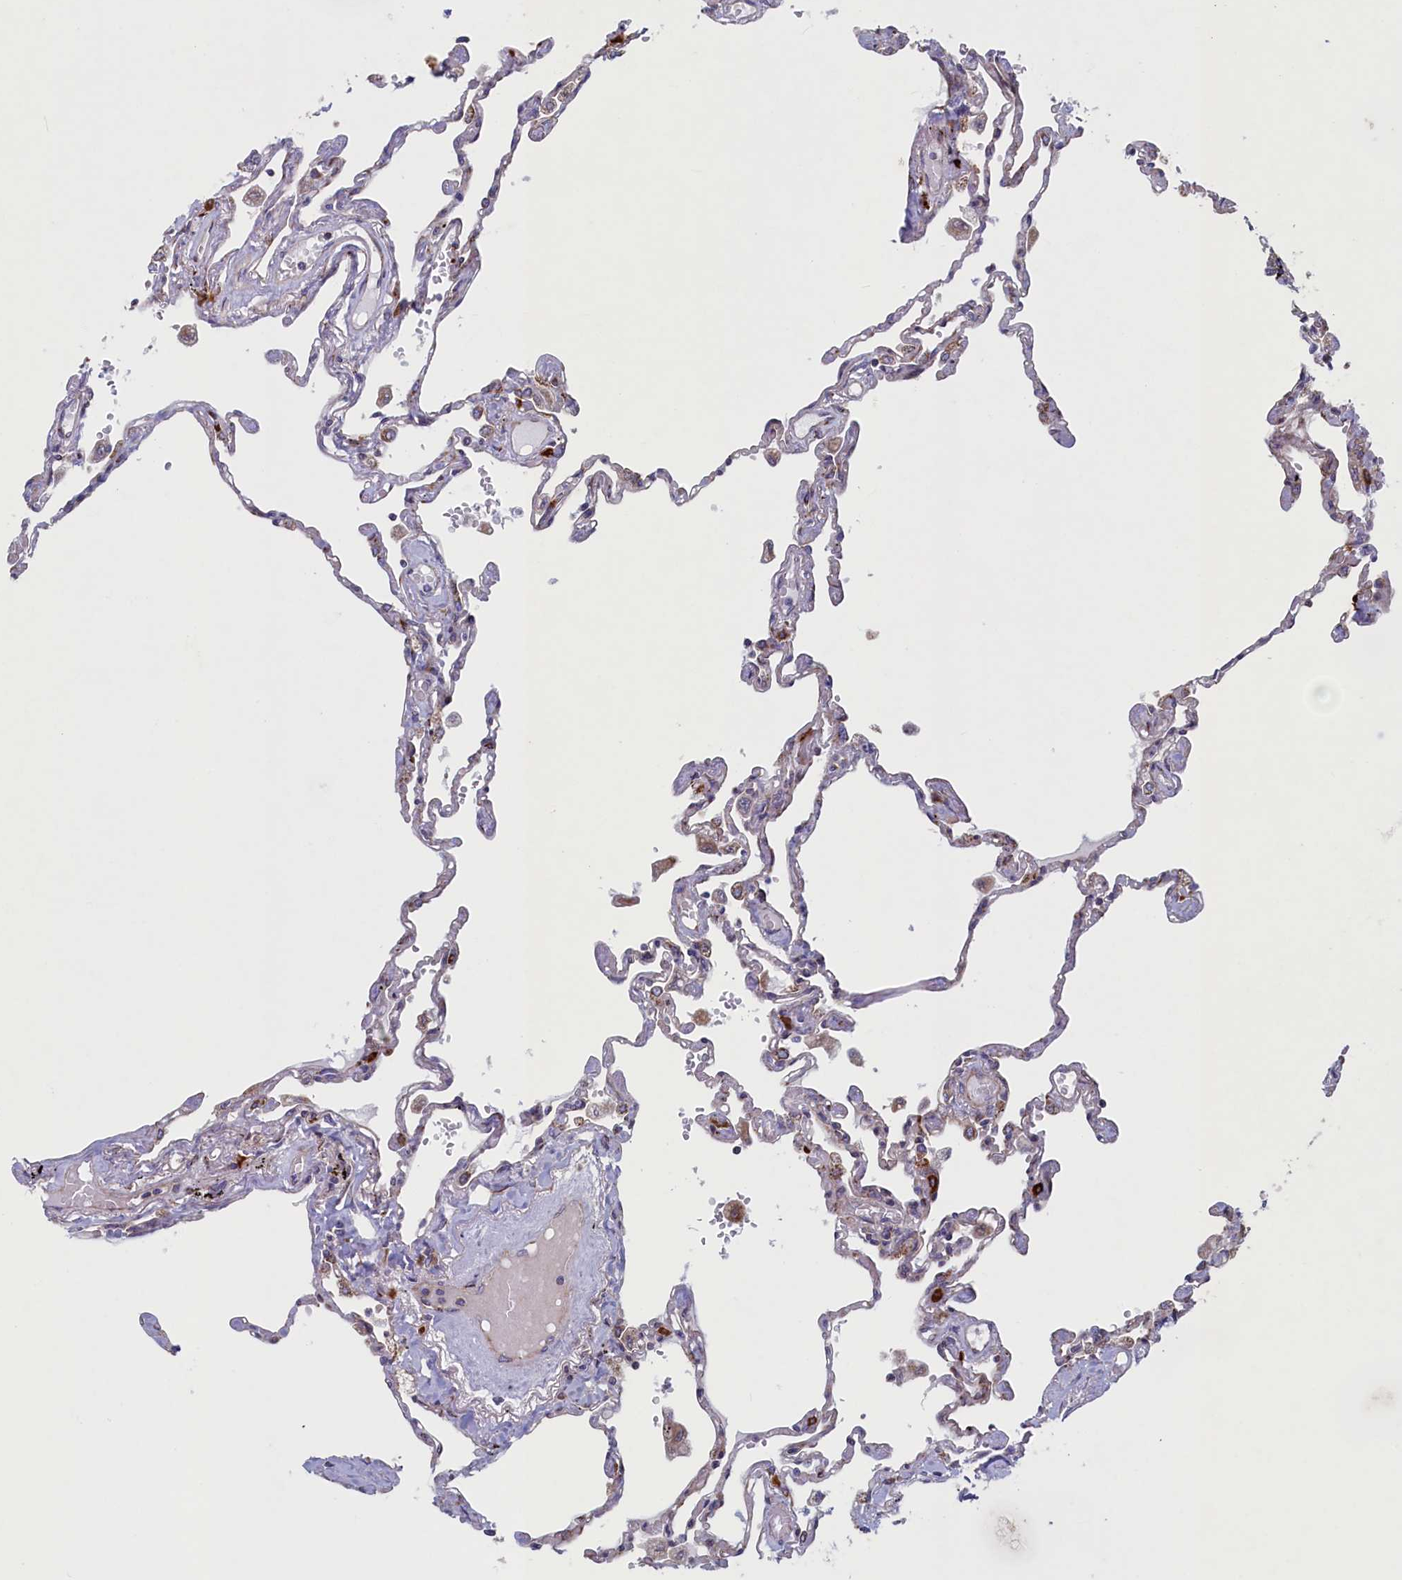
{"staining": {"intensity": "strong", "quantity": "<25%", "location": "cytoplasmic/membranous"}, "tissue": "lung", "cell_type": "Alveolar cells", "image_type": "normal", "snomed": [{"axis": "morphology", "description": "Normal tissue, NOS"}, {"axis": "topography", "description": "Lung"}], "caption": "Immunohistochemical staining of normal lung shows medium levels of strong cytoplasmic/membranous staining in about <25% of alveolar cells. (IHC, brightfield microscopy, high magnification).", "gene": "MTFMT", "patient": {"sex": "female", "age": 67}}